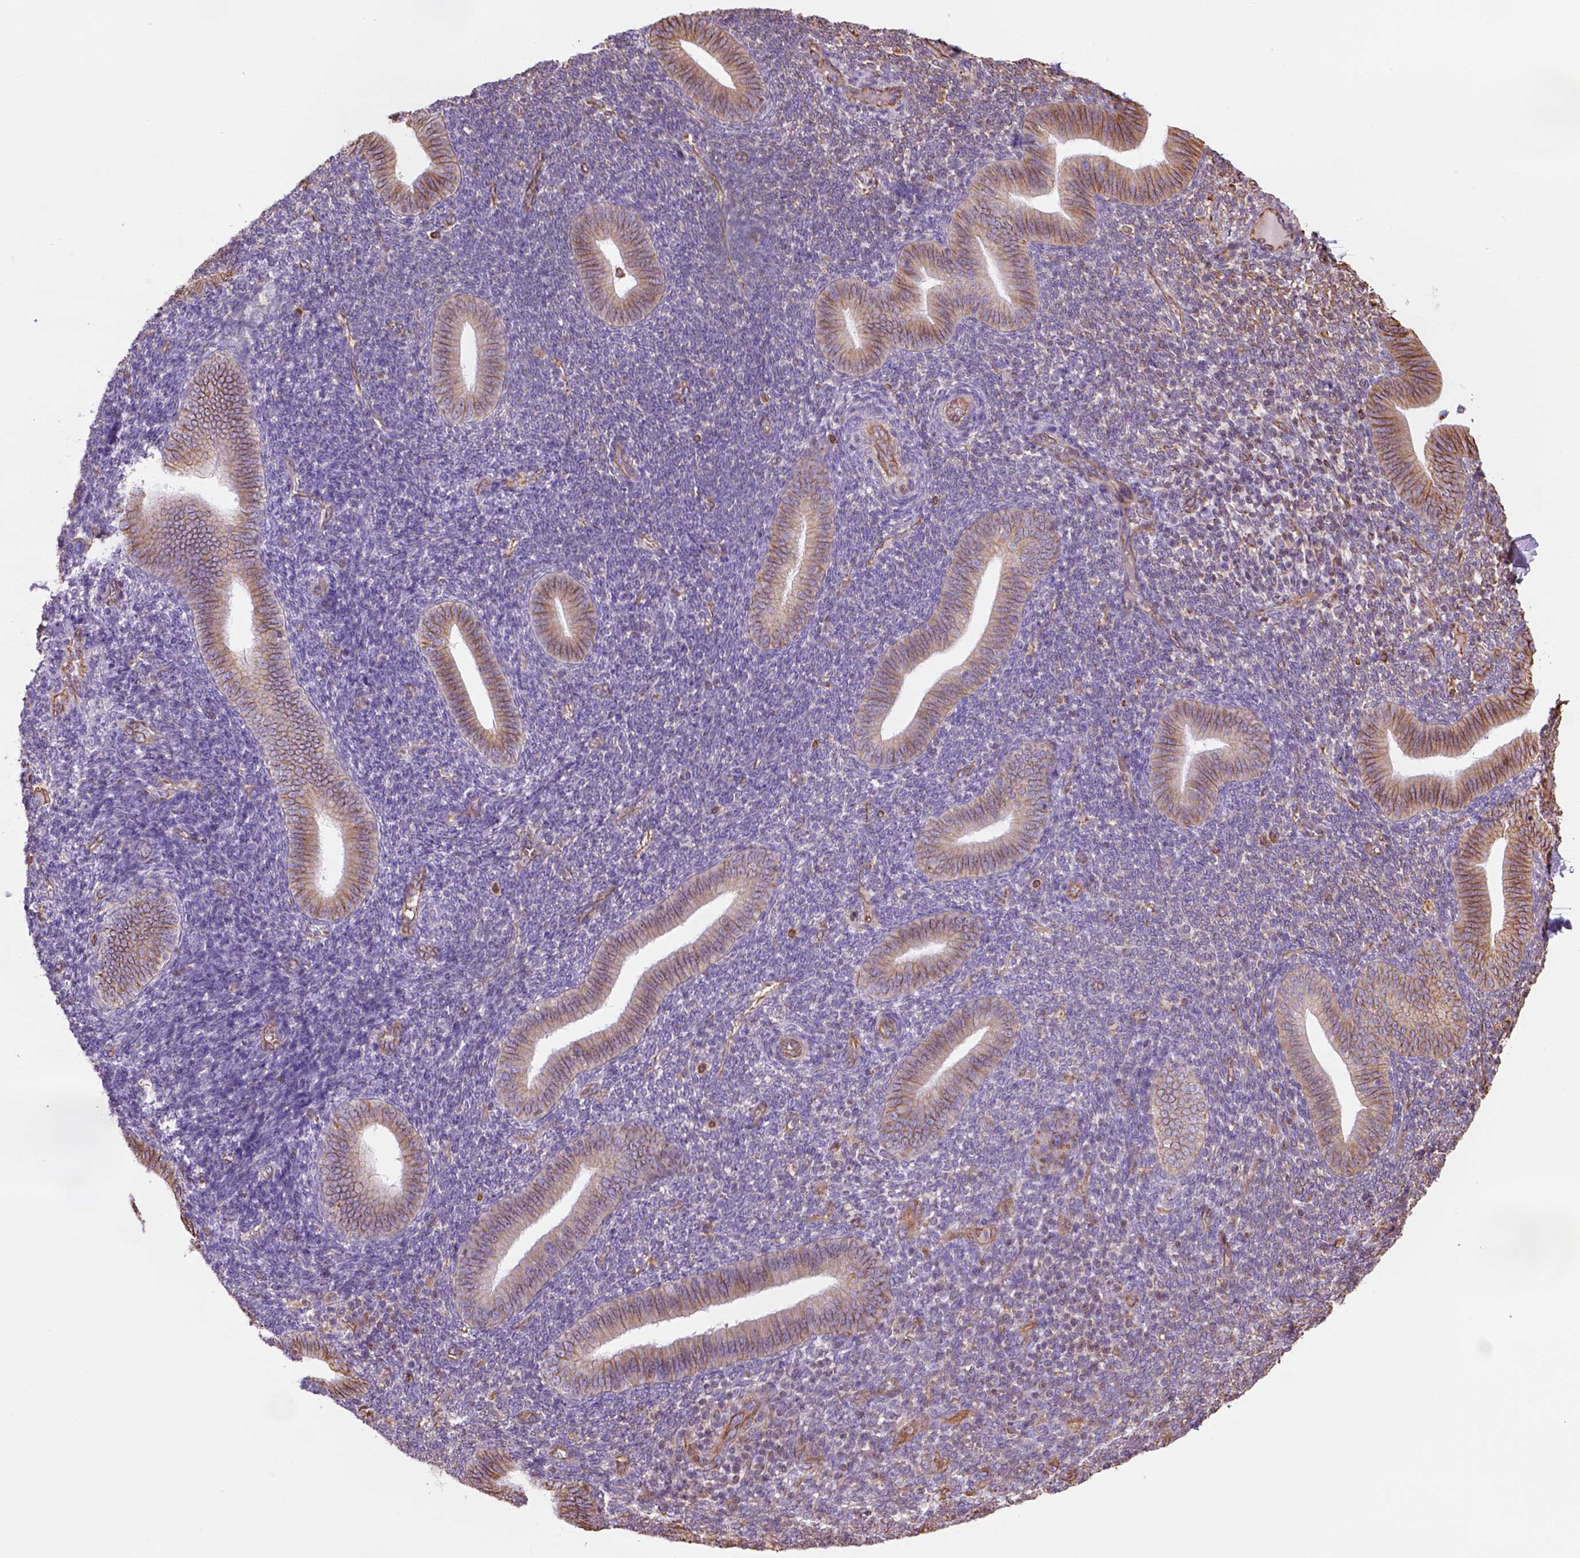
{"staining": {"intensity": "negative", "quantity": "none", "location": "none"}, "tissue": "endometrium", "cell_type": "Cells in endometrial stroma", "image_type": "normal", "snomed": [{"axis": "morphology", "description": "Normal tissue, NOS"}, {"axis": "topography", "description": "Endometrium"}], "caption": "Immunohistochemical staining of benign human endometrium displays no significant expression in cells in endometrial stroma.", "gene": "ZZZ3", "patient": {"sex": "female", "age": 25}}